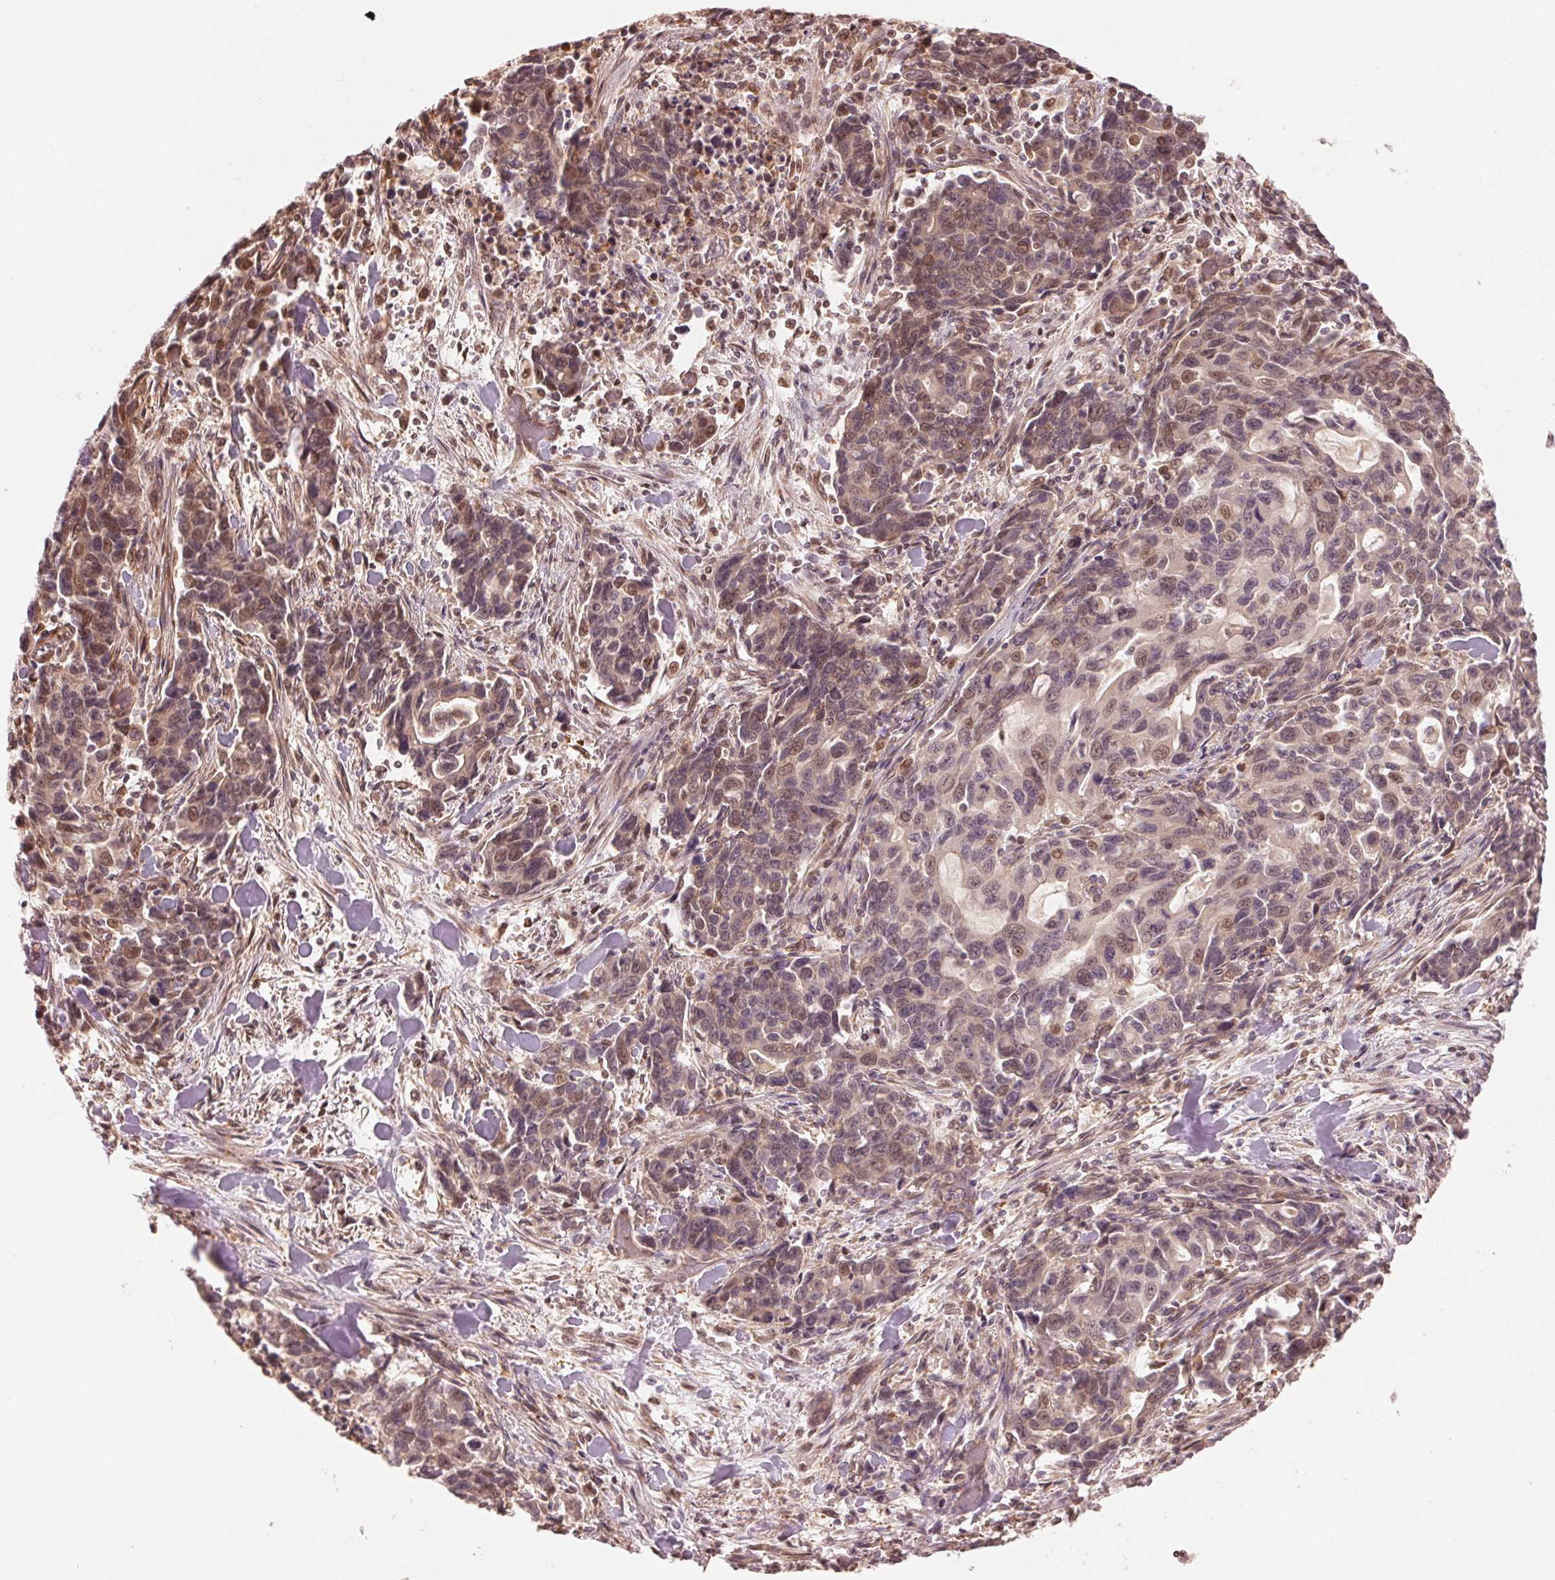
{"staining": {"intensity": "weak", "quantity": "25%-75%", "location": "cytoplasmic/membranous,nuclear"}, "tissue": "stomach cancer", "cell_type": "Tumor cells", "image_type": "cancer", "snomed": [{"axis": "morphology", "description": "Adenocarcinoma, NOS"}, {"axis": "topography", "description": "Stomach, upper"}], "caption": "Immunohistochemical staining of adenocarcinoma (stomach) exhibits low levels of weak cytoplasmic/membranous and nuclear expression in approximately 25%-75% of tumor cells. (DAB (3,3'-diaminobenzidine) IHC with brightfield microscopy, high magnification).", "gene": "PRKN", "patient": {"sex": "male", "age": 85}}